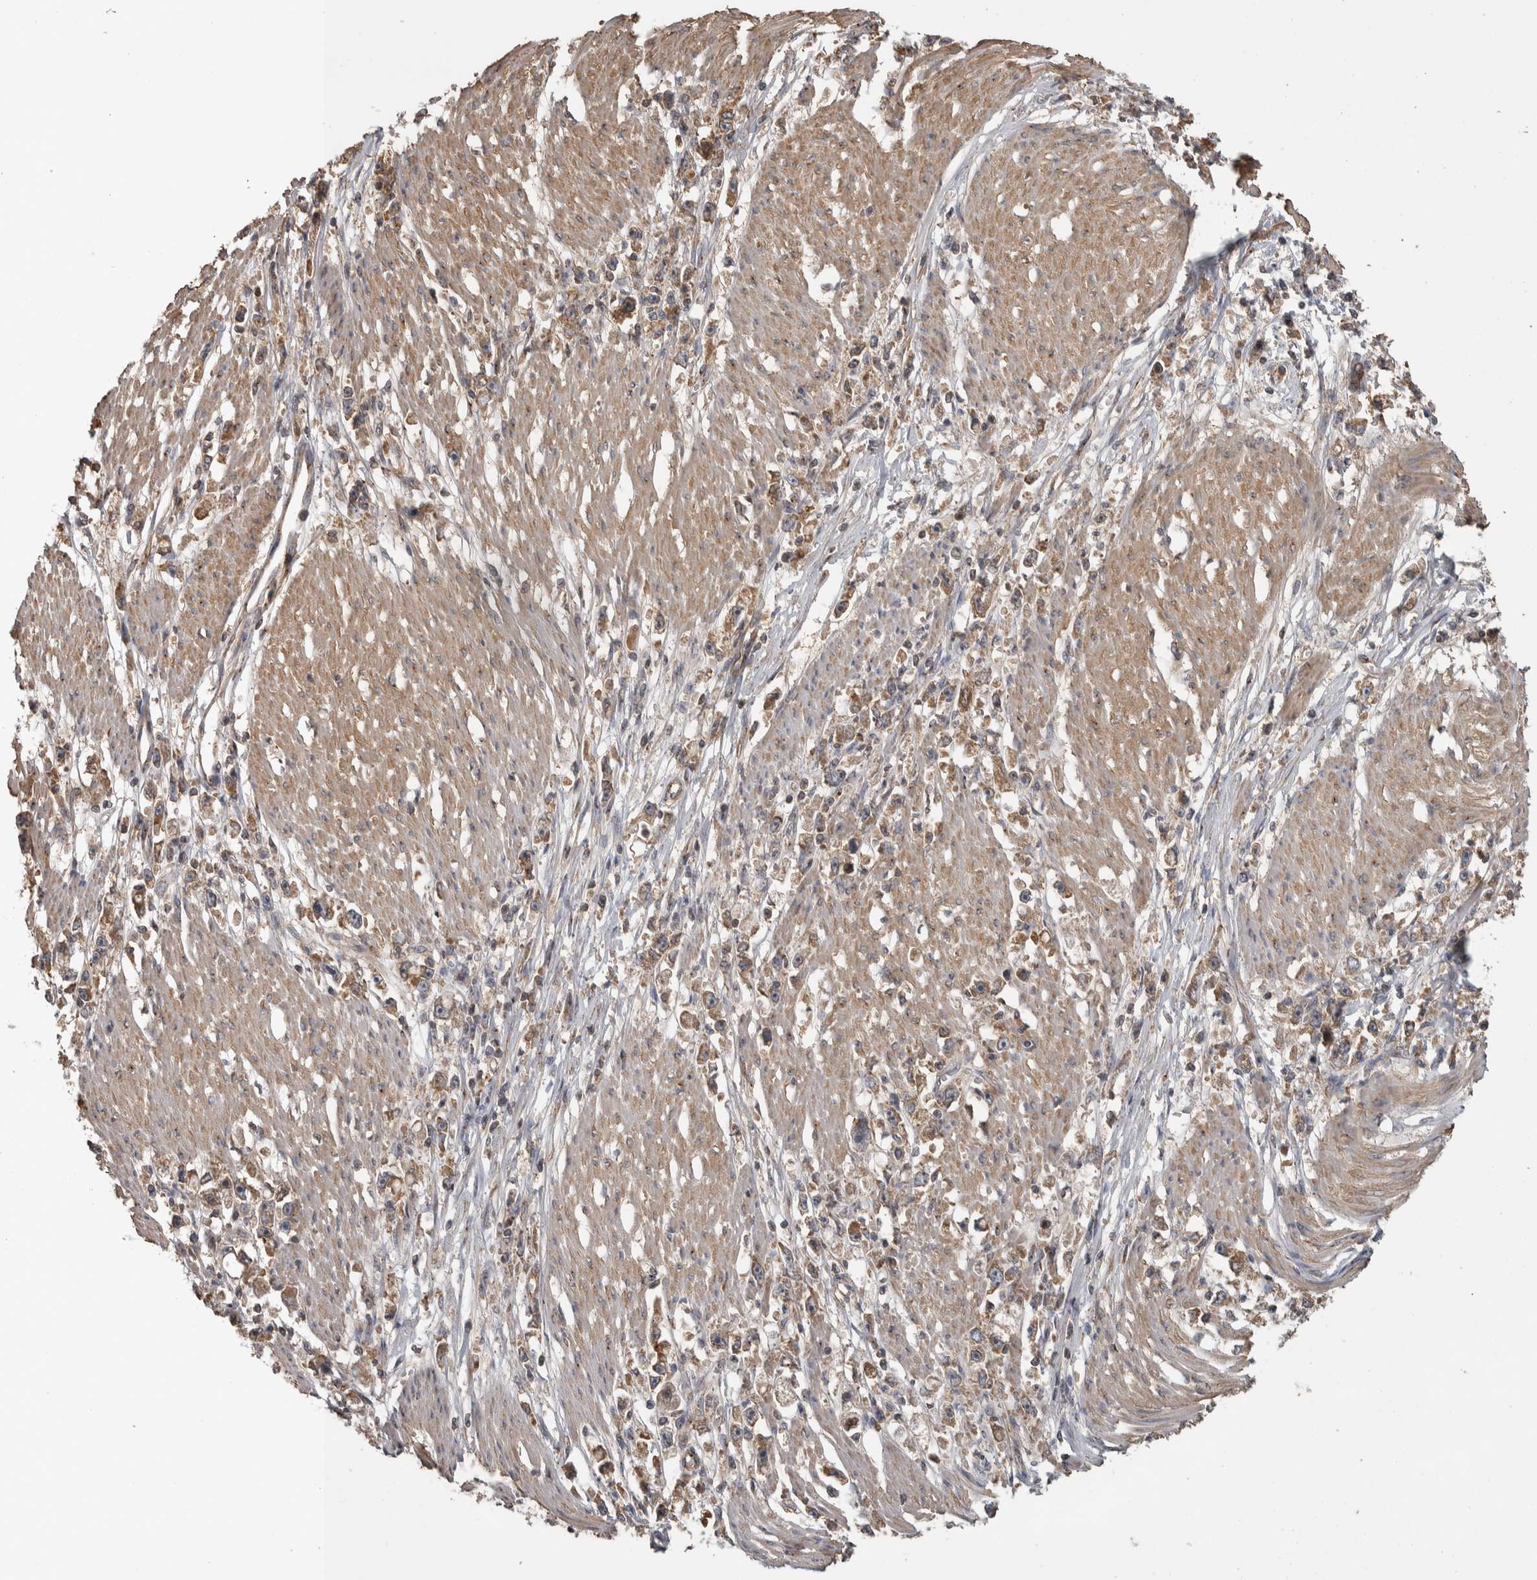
{"staining": {"intensity": "moderate", "quantity": ">75%", "location": "cytoplasmic/membranous"}, "tissue": "stomach cancer", "cell_type": "Tumor cells", "image_type": "cancer", "snomed": [{"axis": "morphology", "description": "Adenocarcinoma, NOS"}, {"axis": "topography", "description": "Stomach"}], "caption": "The immunohistochemical stain highlights moderate cytoplasmic/membranous expression in tumor cells of adenocarcinoma (stomach) tissue. (DAB IHC, brown staining for protein, blue staining for nuclei).", "gene": "IFRD1", "patient": {"sex": "female", "age": 59}}